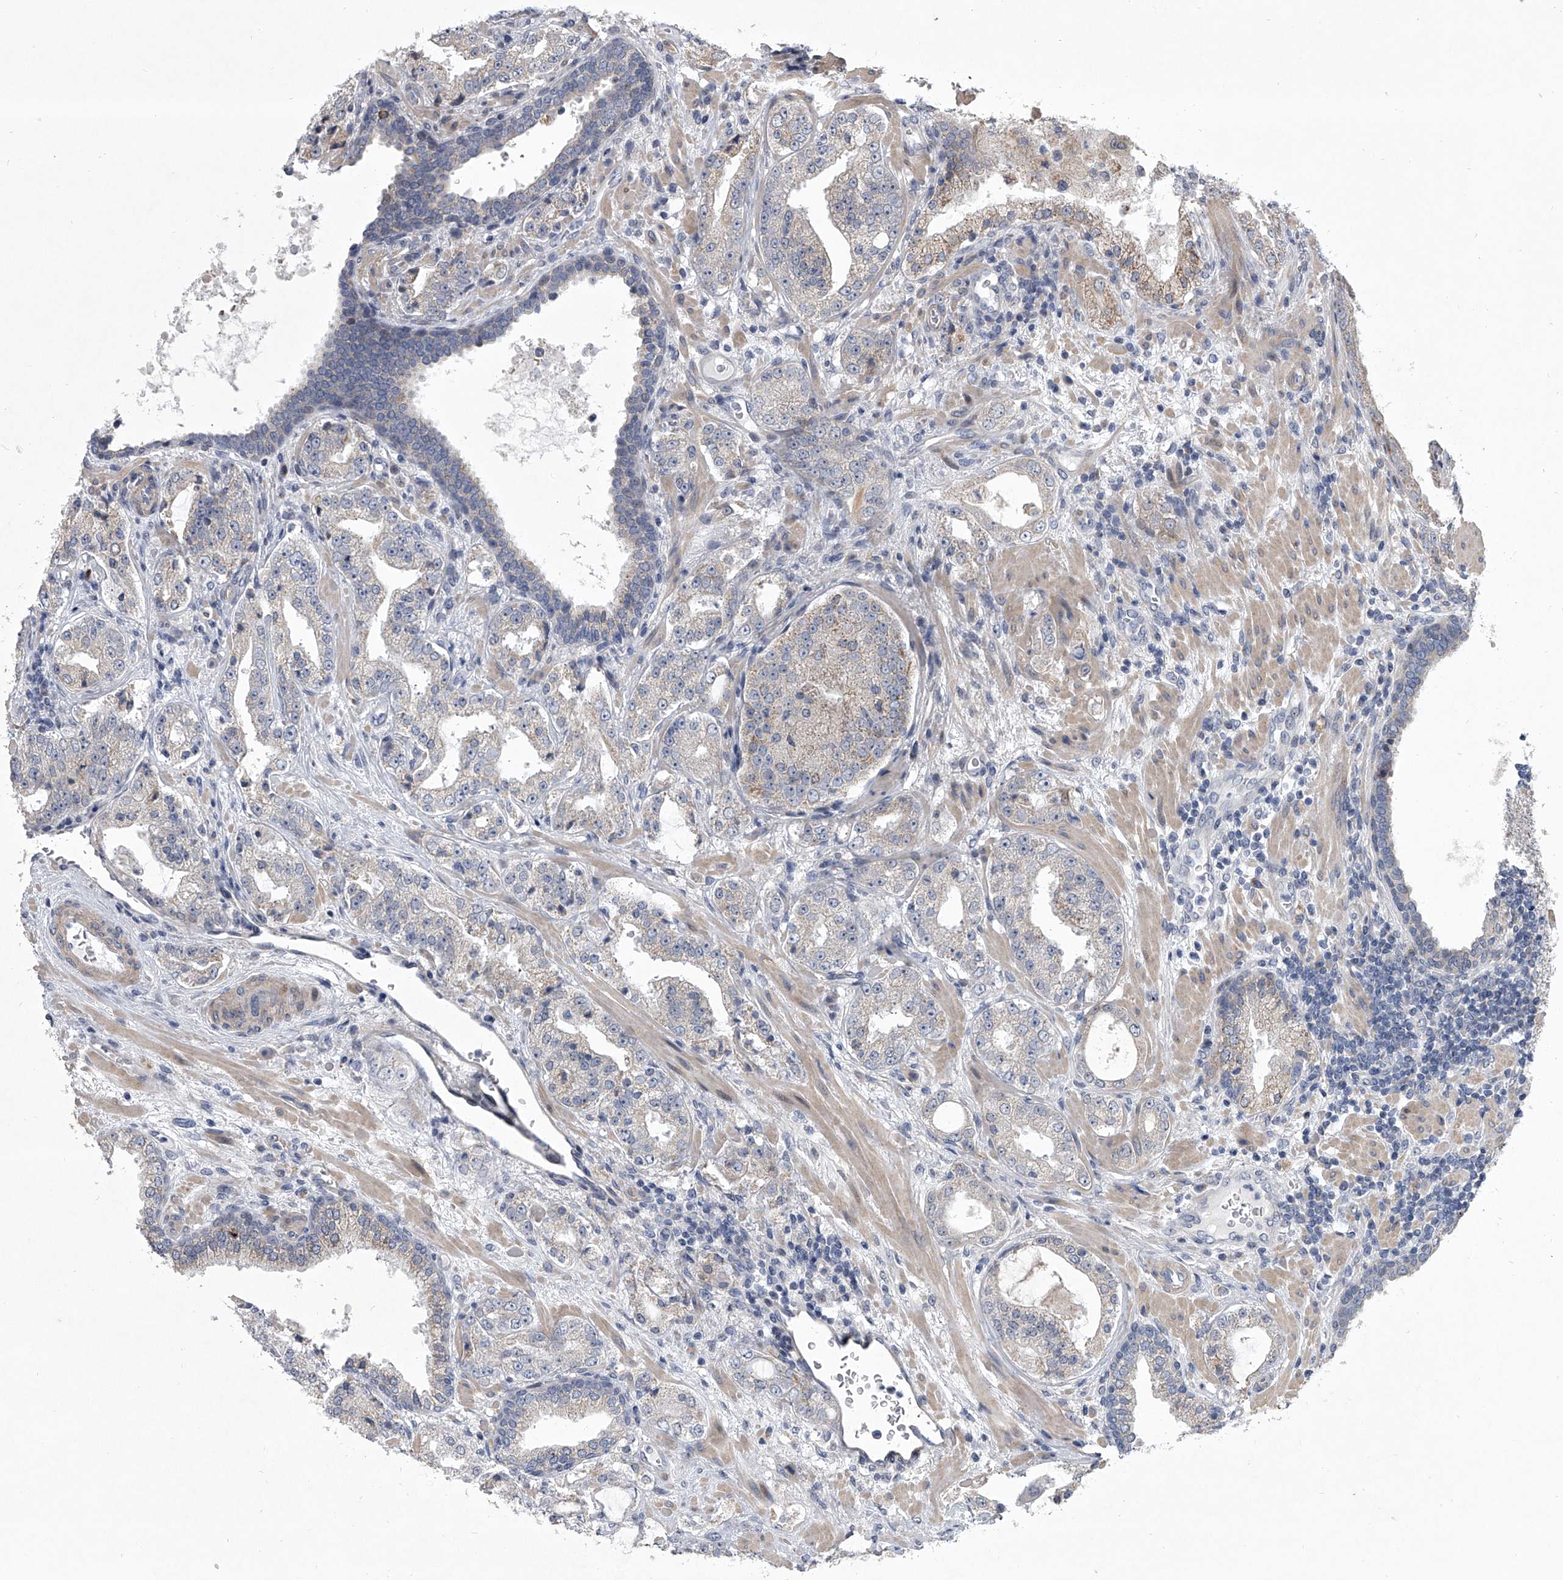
{"staining": {"intensity": "negative", "quantity": "none", "location": "none"}, "tissue": "prostate cancer", "cell_type": "Tumor cells", "image_type": "cancer", "snomed": [{"axis": "morphology", "description": "Adenocarcinoma, High grade"}, {"axis": "topography", "description": "Prostate"}], "caption": "This photomicrograph is of adenocarcinoma (high-grade) (prostate) stained with immunohistochemistry (IHC) to label a protein in brown with the nuclei are counter-stained blue. There is no expression in tumor cells.", "gene": "HEATR6", "patient": {"sex": "male", "age": 64}}